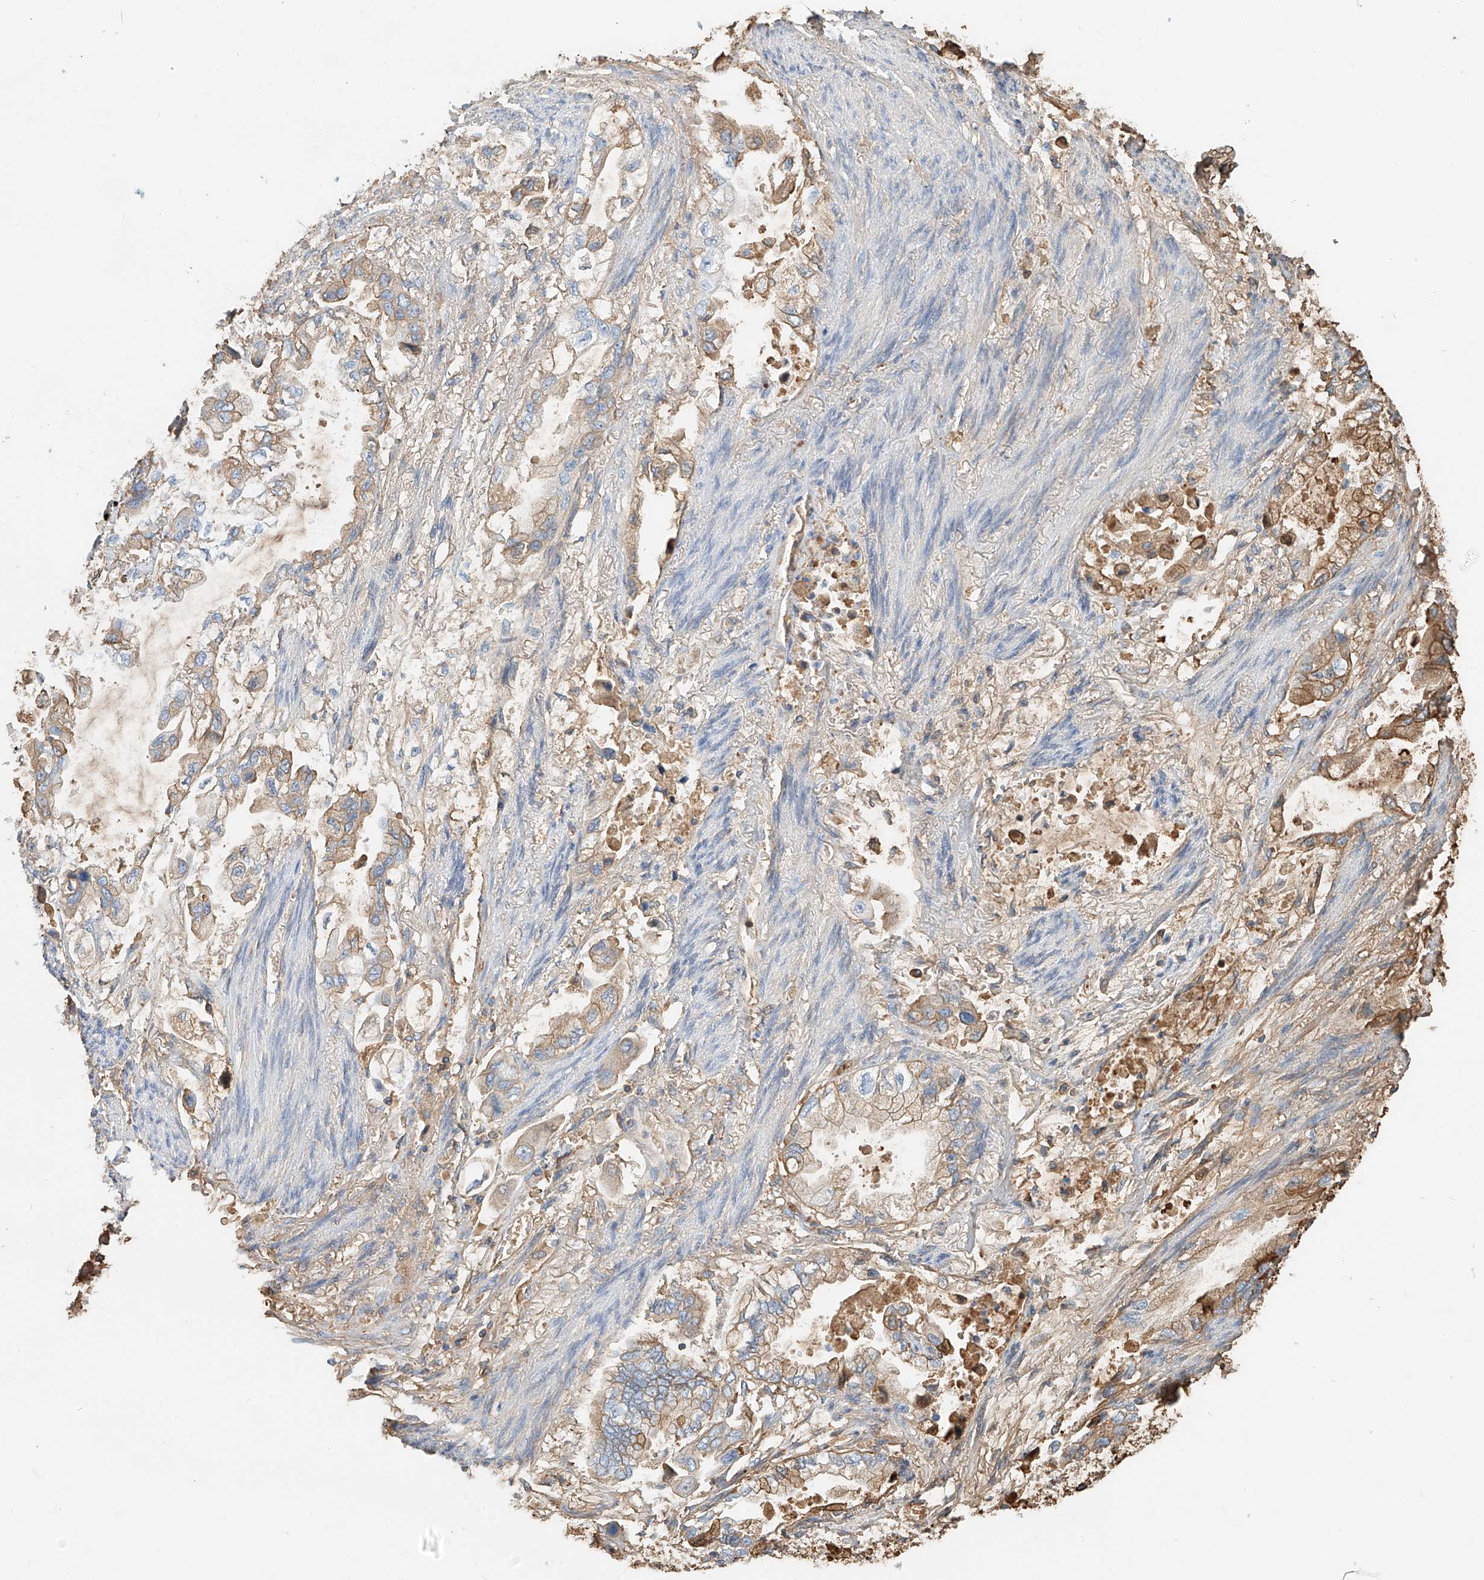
{"staining": {"intensity": "weak", "quantity": "25%-75%", "location": "cytoplasmic/membranous"}, "tissue": "stomach cancer", "cell_type": "Tumor cells", "image_type": "cancer", "snomed": [{"axis": "morphology", "description": "Adenocarcinoma, NOS"}, {"axis": "topography", "description": "Stomach"}], "caption": "This is a micrograph of immunohistochemistry staining of stomach cancer (adenocarcinoma), which shows weak staining in the cytoplasmic/membranous of tumor cells.", "gene": "ZFP30", "patient": {"sex": "male", "age": 62}}